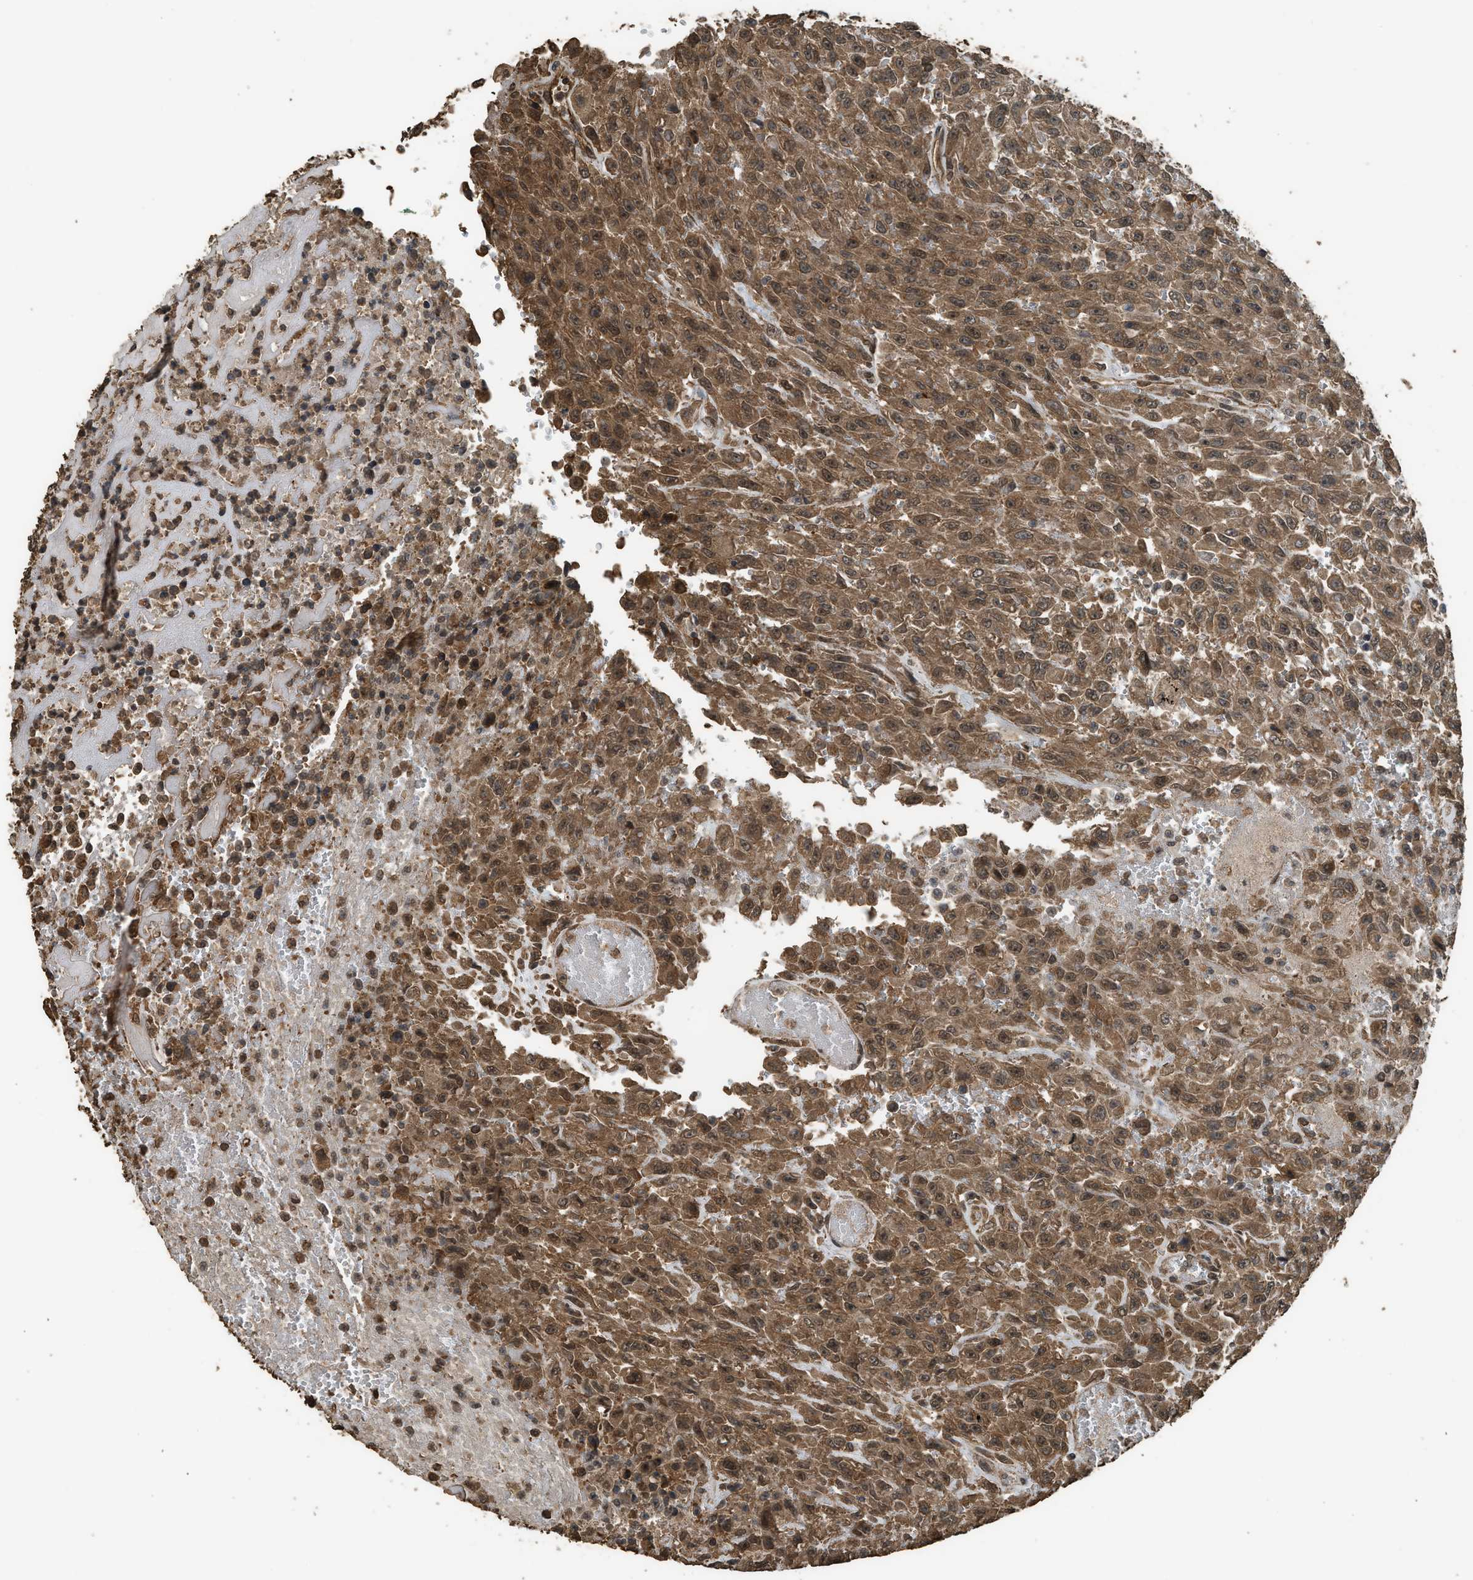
{"staining": {"intensity": "moderate", "quantity": ">75%", "location": "cytoplasmic/membranous"}, "tissue": "urothelial cancer", "cell_type": "Tumor cells", "image_type": "cancer", "snomed": [{"axis": "morphology", "description": "Urothelial carcinoma, High grade"}, {"axis": "topography", "description": "Urinary bladder"}], "caption": "This is an image of IHC staining of urothelial cancer, which shows moderate staining in the cytoplasmic/membranous of tumor cells.", "gene": "MYBL2", "patient": {"sex": "female", "age": 64}}